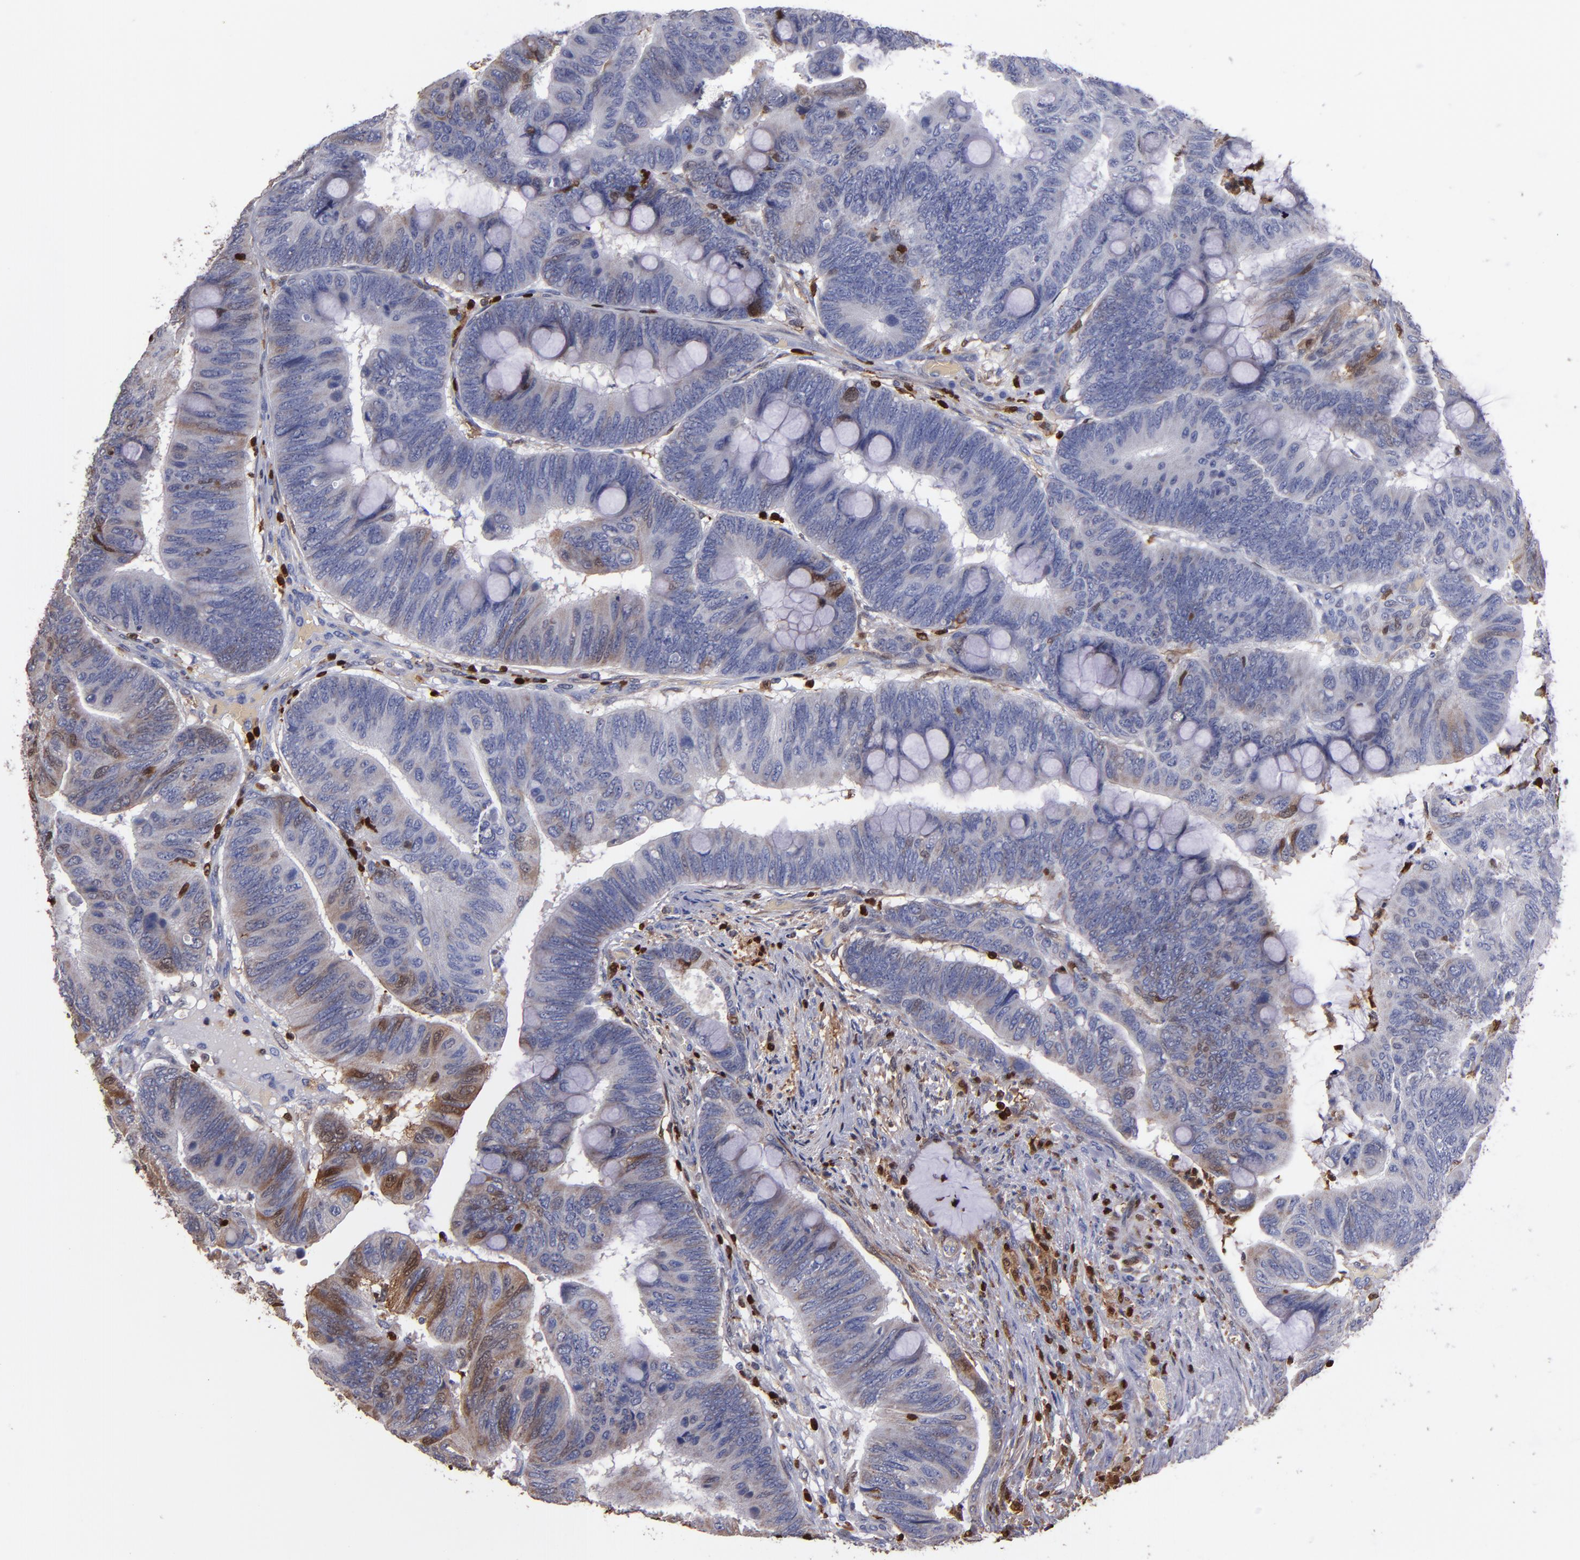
{"staining": {"intensity": "moderate", "quantity": "<25%", "location": "cytoplasmic/membranous,nuclear"}, "tissue": "colorectal cancer", "cell_type": "Tumor cells", "image_type": "cancer", "snomed": [{"axis": "morphology", "description": "Normal tissue, NOS"}, {"axis": "morphology", "description": "Adenocarcinoma, NOS"}, {"axis": "topography", "description": "Rectum"}], "caption": "Colorectal cancer (adenocarcinoma) stained with DAB IHC shows low levels of moderate cytoplasmic/membranous and nuclear expression in about <25% of tumor cells. (IHC, brightfield microscopy, high magnification).", "gene": "S100A4", "patient": {"sex": "male", "age": 92}}